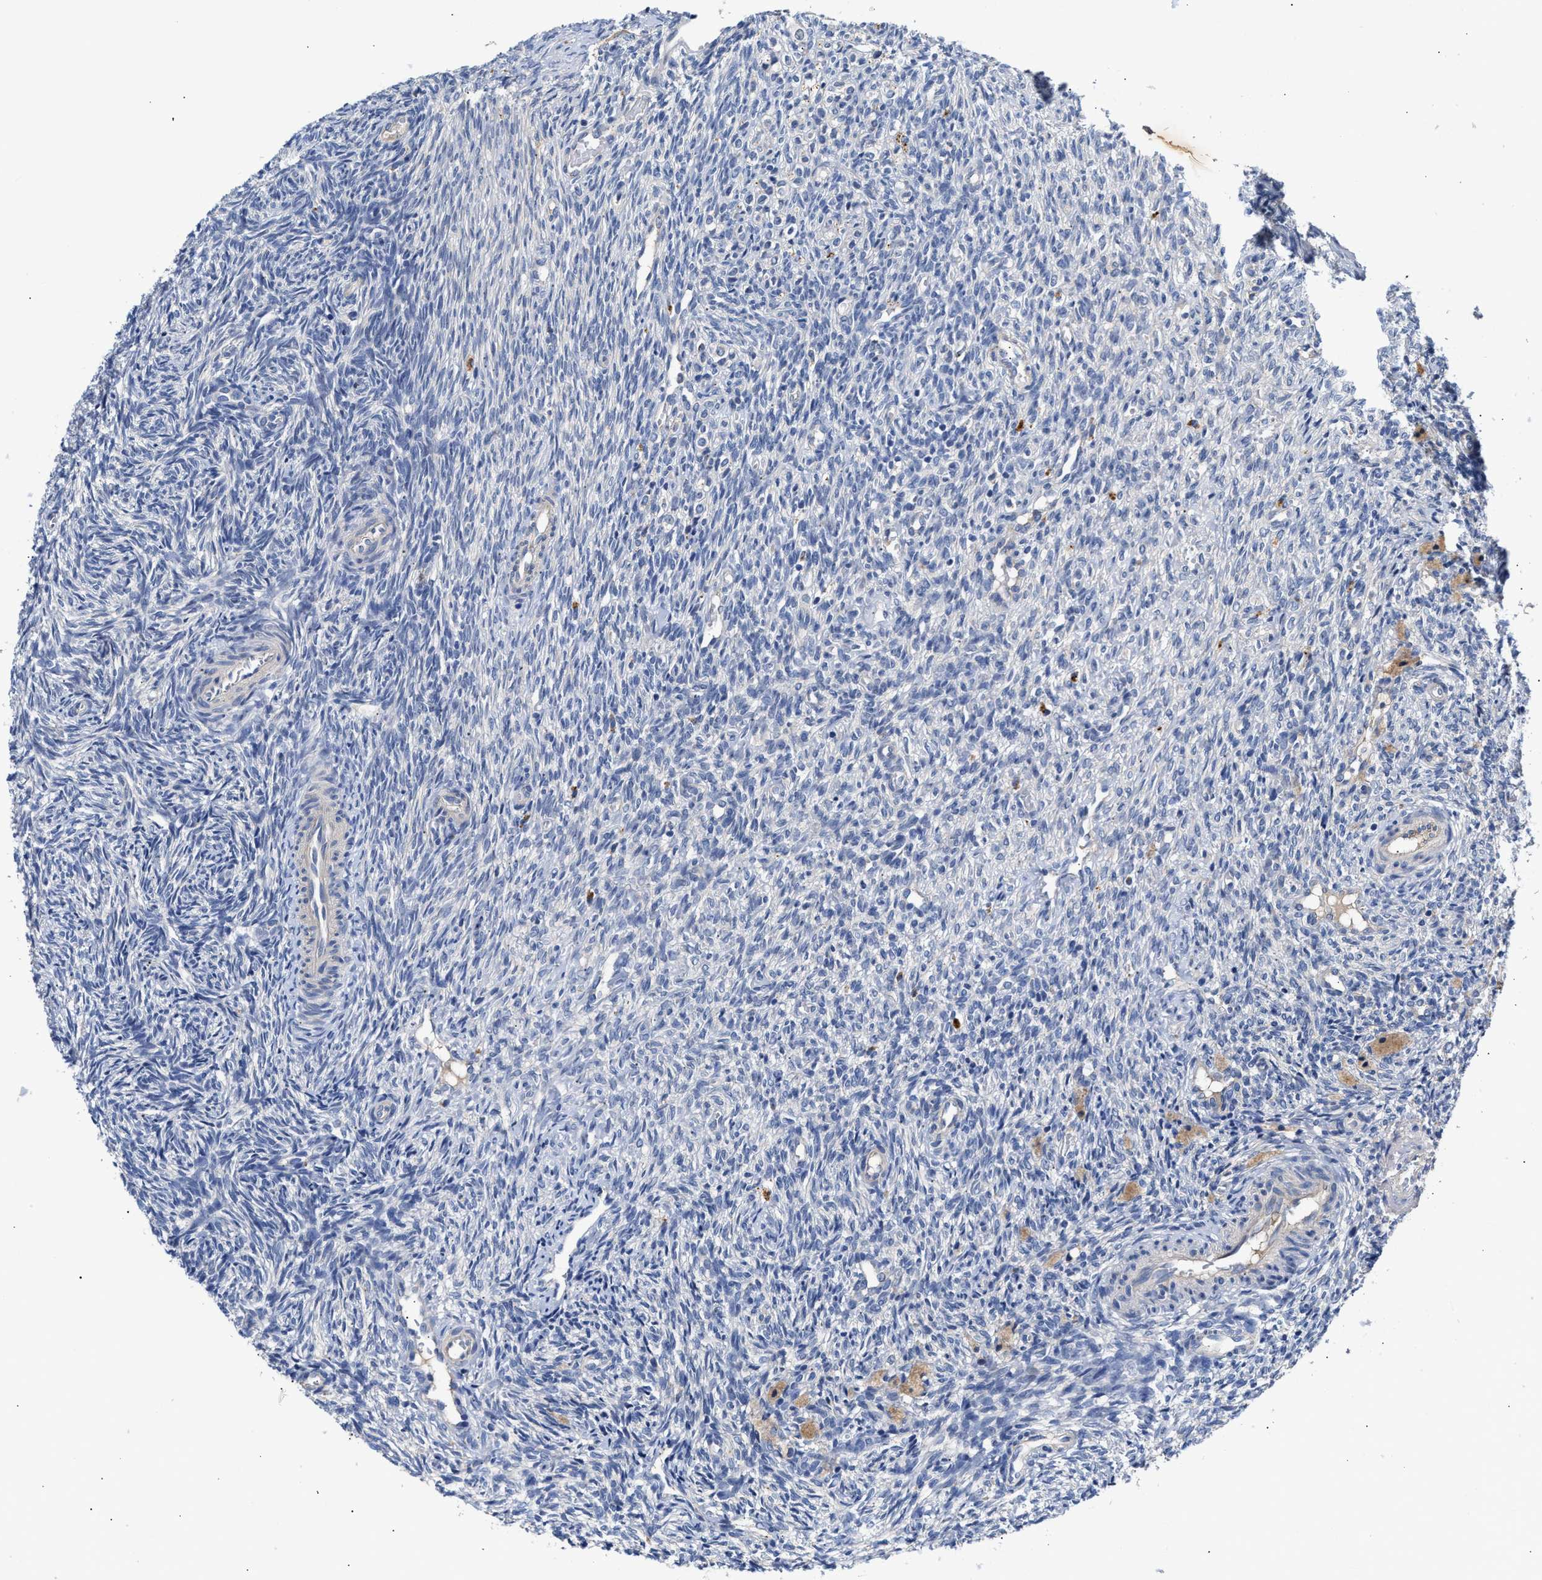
{"staining": {"intensity": "moderate", "quantity": "25%-75%", "location": "cytoplasmic/membranous"}, "tissue": "ovary", "cell_type": "Follicle cells", "image_type": "normal", "snomed": [{"axis": "morphology", "description": "Normal tissue, NOS"}, {"axis": "topography", "description": "Ovary"}], "caption": "The immunohistochemical stain labels moderate cytoplasmic/membranous staining in follicle cells of benign ovary. (DAB IHC, brown staining for protein, blue staining for nuclei).", "gene": "CCDC146", "patient": {"sex": "female", "age": 41}}